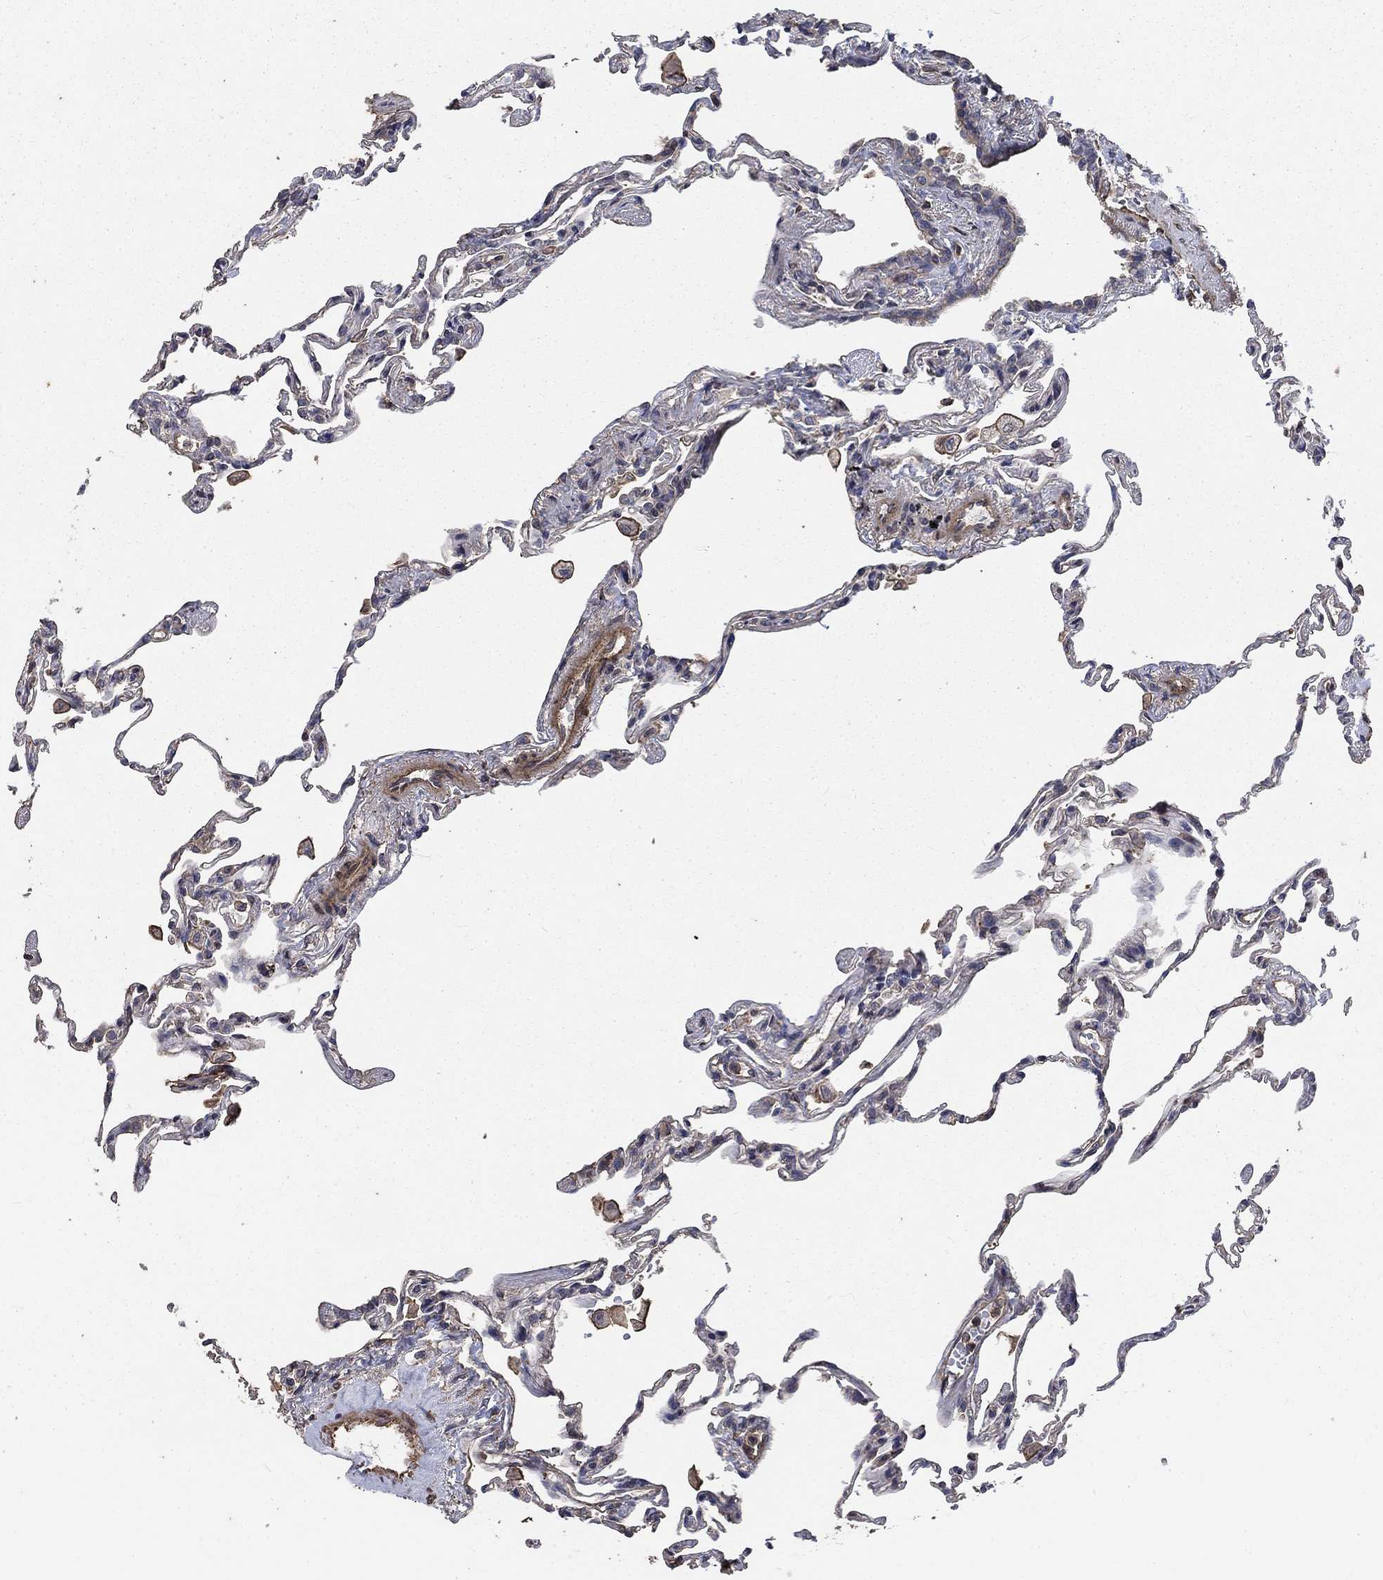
{"staining": {"intensity": "weak", "quantity": "<25%", "location": "cytoplasmic/membranous"}, "tissue": "lung", "cell_type": "Alveolar cells", "image_type": "normal", "snomed": [{"axis": "morphology", "description": "Normal tissue, NOS"}, {"axis": "topography", "description": "Lung"}], "caption": "IHC histopathology image of unremarkable lung: lung stained with DAB (3,3'-diaminobenzidine) exhibits no significant protein staining in alveolar cells. (DAB (3,3'-diaminobenzidine) immunohistochemistry (IHC) with hematoxylin counter stain).", "gene": "PDE3A", "patient": {"sex": "female", "age": 57}}